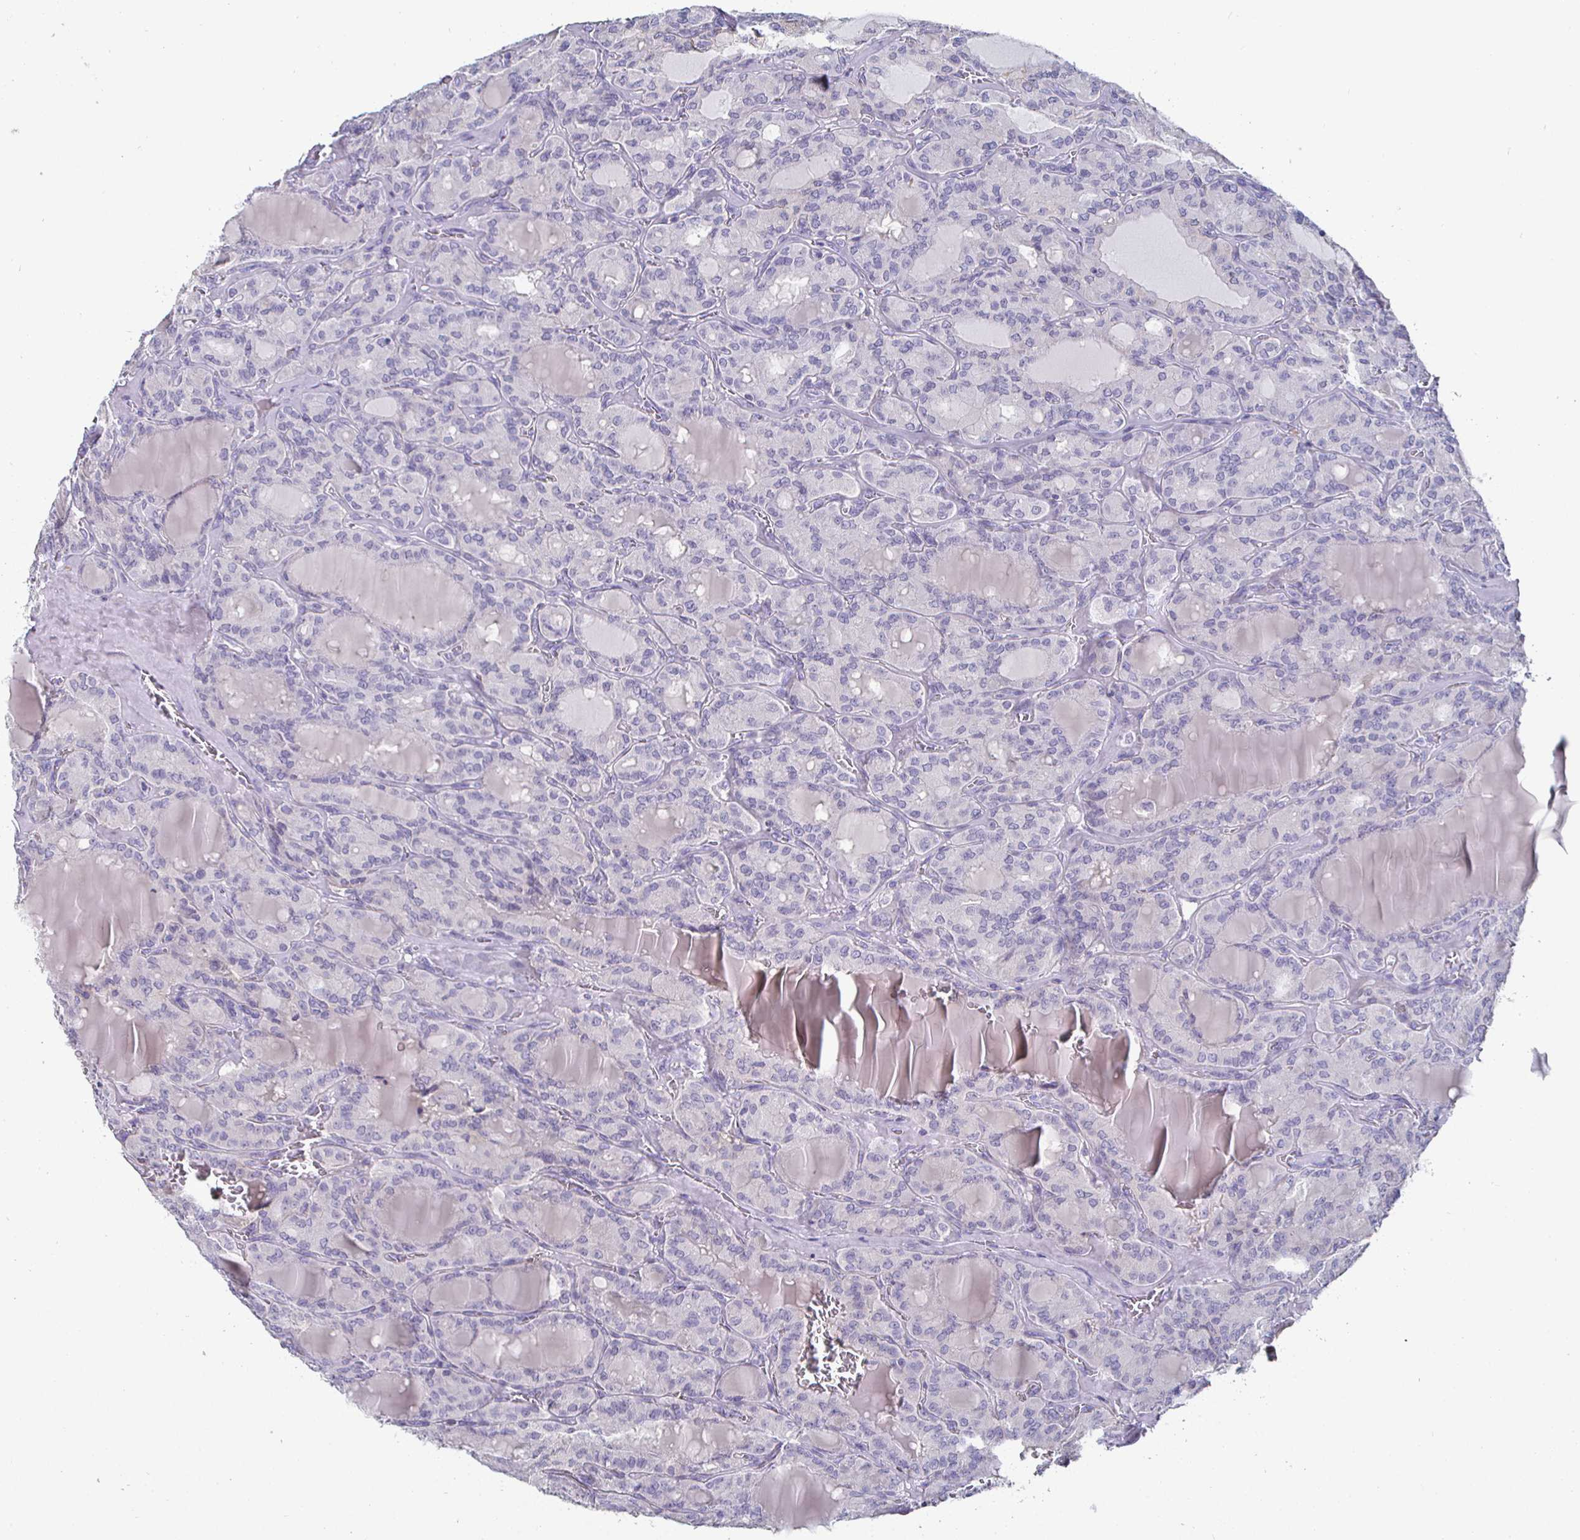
{"staining": {"intensity": "negative", "quantity": "none", "location": "none"}, "tissue": "thyroid cancer", "cell_type": "Tumor cells", "image_type": "cancer", "snomed": [{"axis": "morphology", "description": "Papillary adenocarcinoma, NOS"}, {"axis": "topography", "description": "Thyroid gland"}], "caption": "A micrograph of thyroid papillary adenocarcinoma stained for a protein demonstrates no brown staining in tumor cells.", "gene": "ENPP1", "patient": {"sex": "male", "age": 87}}